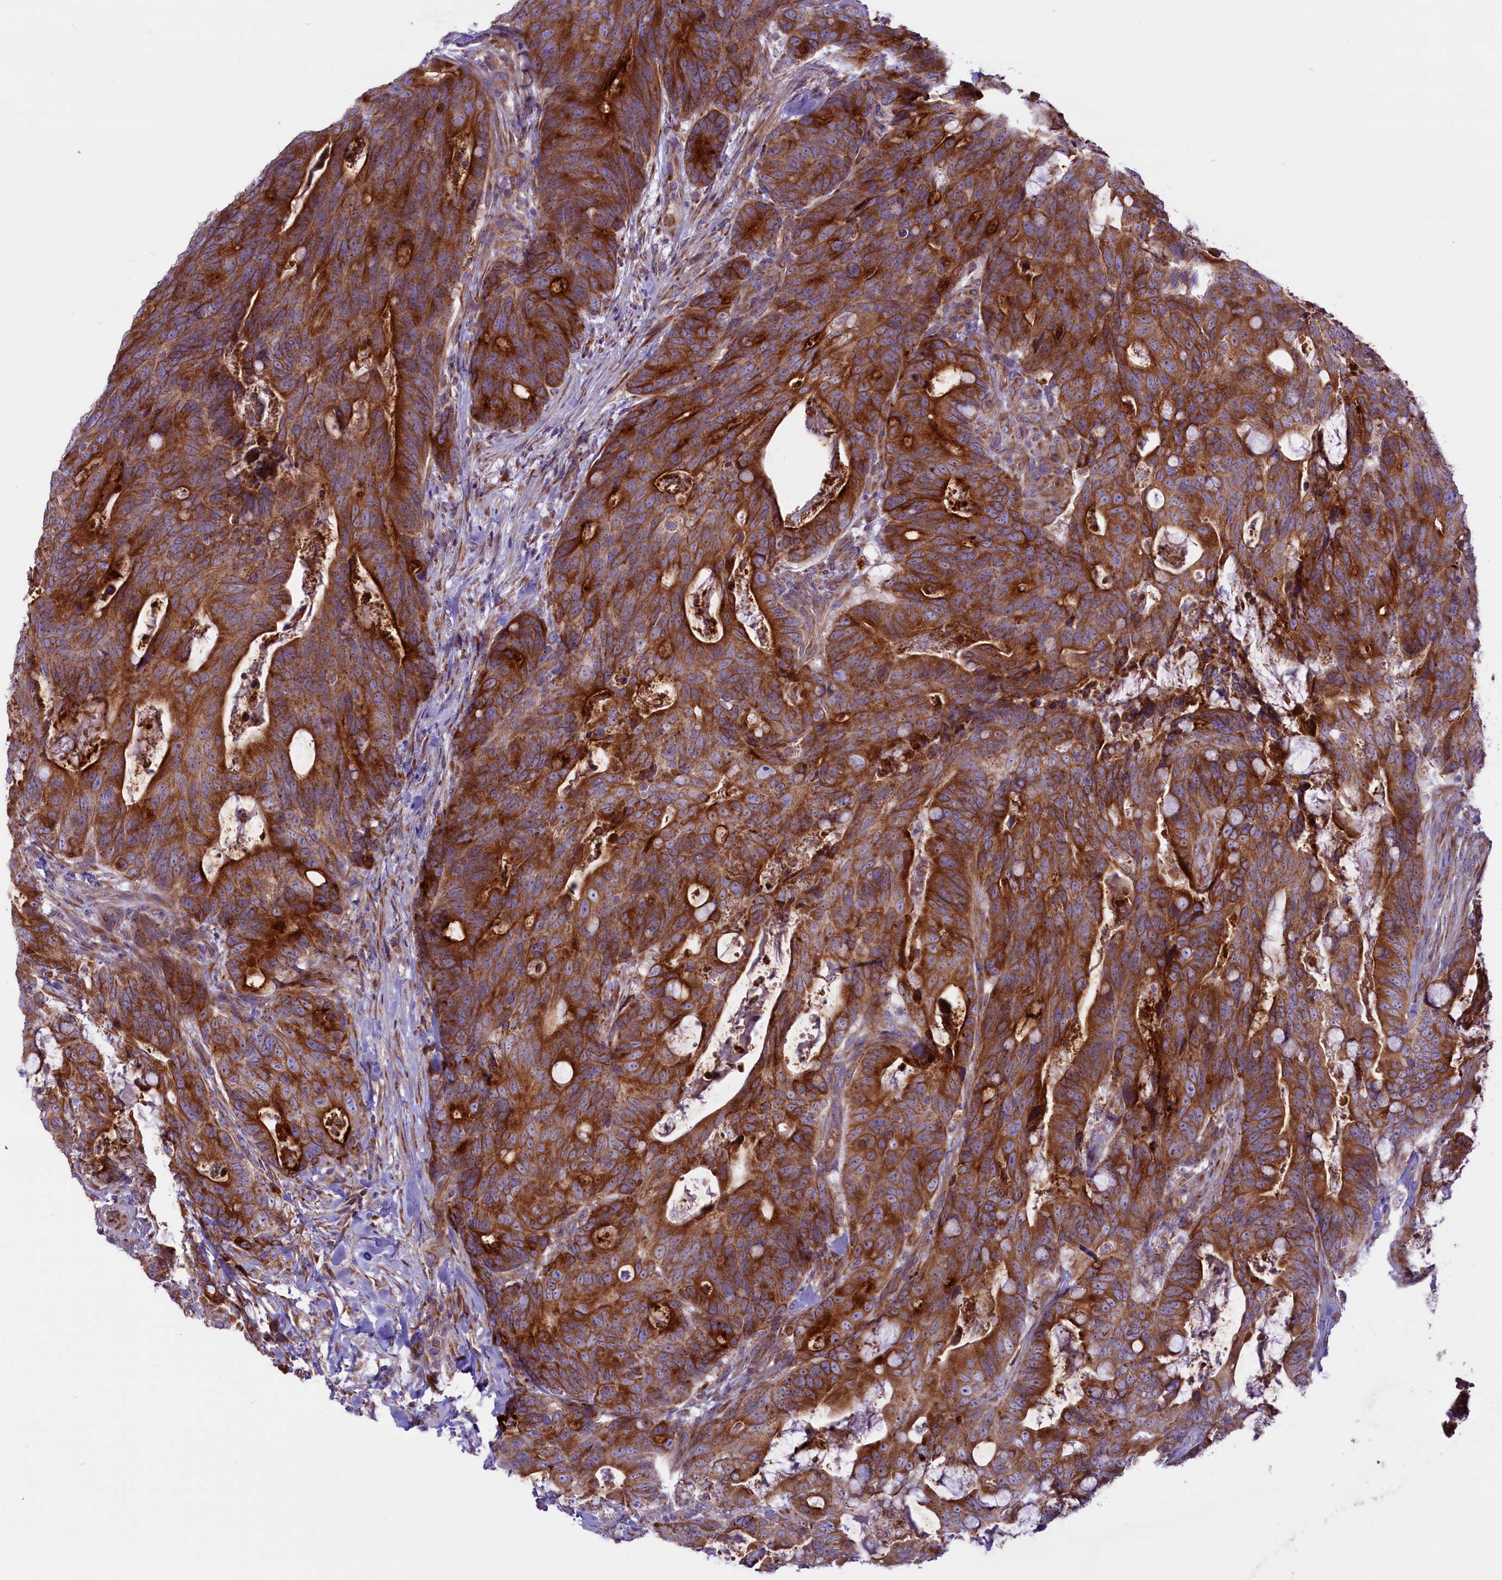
{"staining": {"intensity": "strong", "quantity": ">75%", "location": "cytoplasmic/membranous"}, "tissue": "colorectal cancer", "cell_type": "Tumor cells", "image_type": "cancer", "snomed": [{"axis": "morphology", "description": "Adenocarcinoma, NOS"}, {"axis": "topography", "description": "Colon"}], "caption": "This is a histology image of immunohistochemistry staining of colorectal cancer (adenocarcinoma), which shows strong positivity in the cytoplasmic/membranous of tumor cells.", "gene": "PTPRU", "patient": {"sex": "female", "age": 82}}